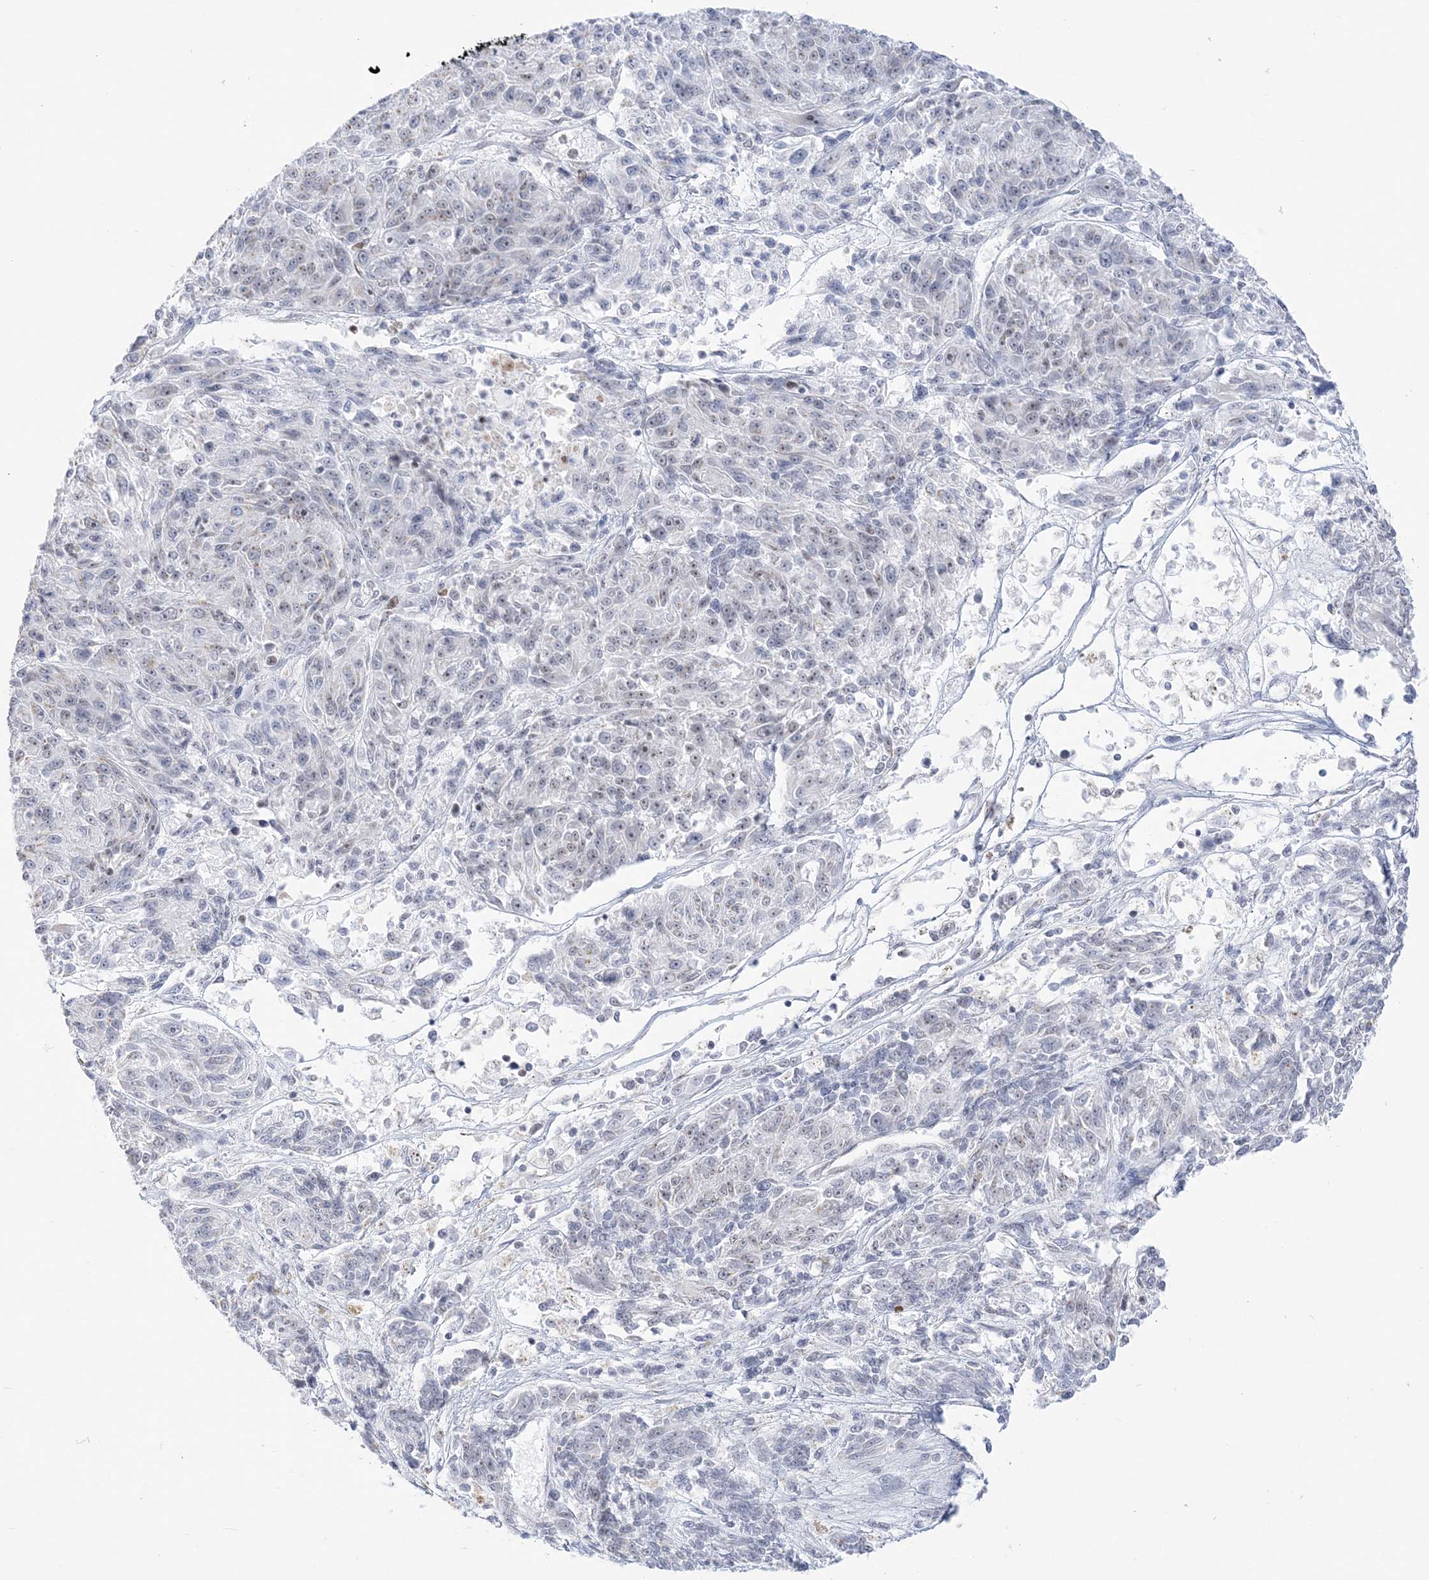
{"staining": {"intensity": "negative", "quantity": "none", "location": "none"}, "tissue": "melanoma", "cell_type": "Tumor cells", "image_type": "cancer", "snomed": [{"axis": "morphology", "description": "Malignant melanoma, NOS"}, {"axis": "topography", "description": "Skin"}], "caption": "Tumor cells show no significant expression in melanoma.", "gene": "DDX21", "patient": {"sex": "male", "age": 53}}